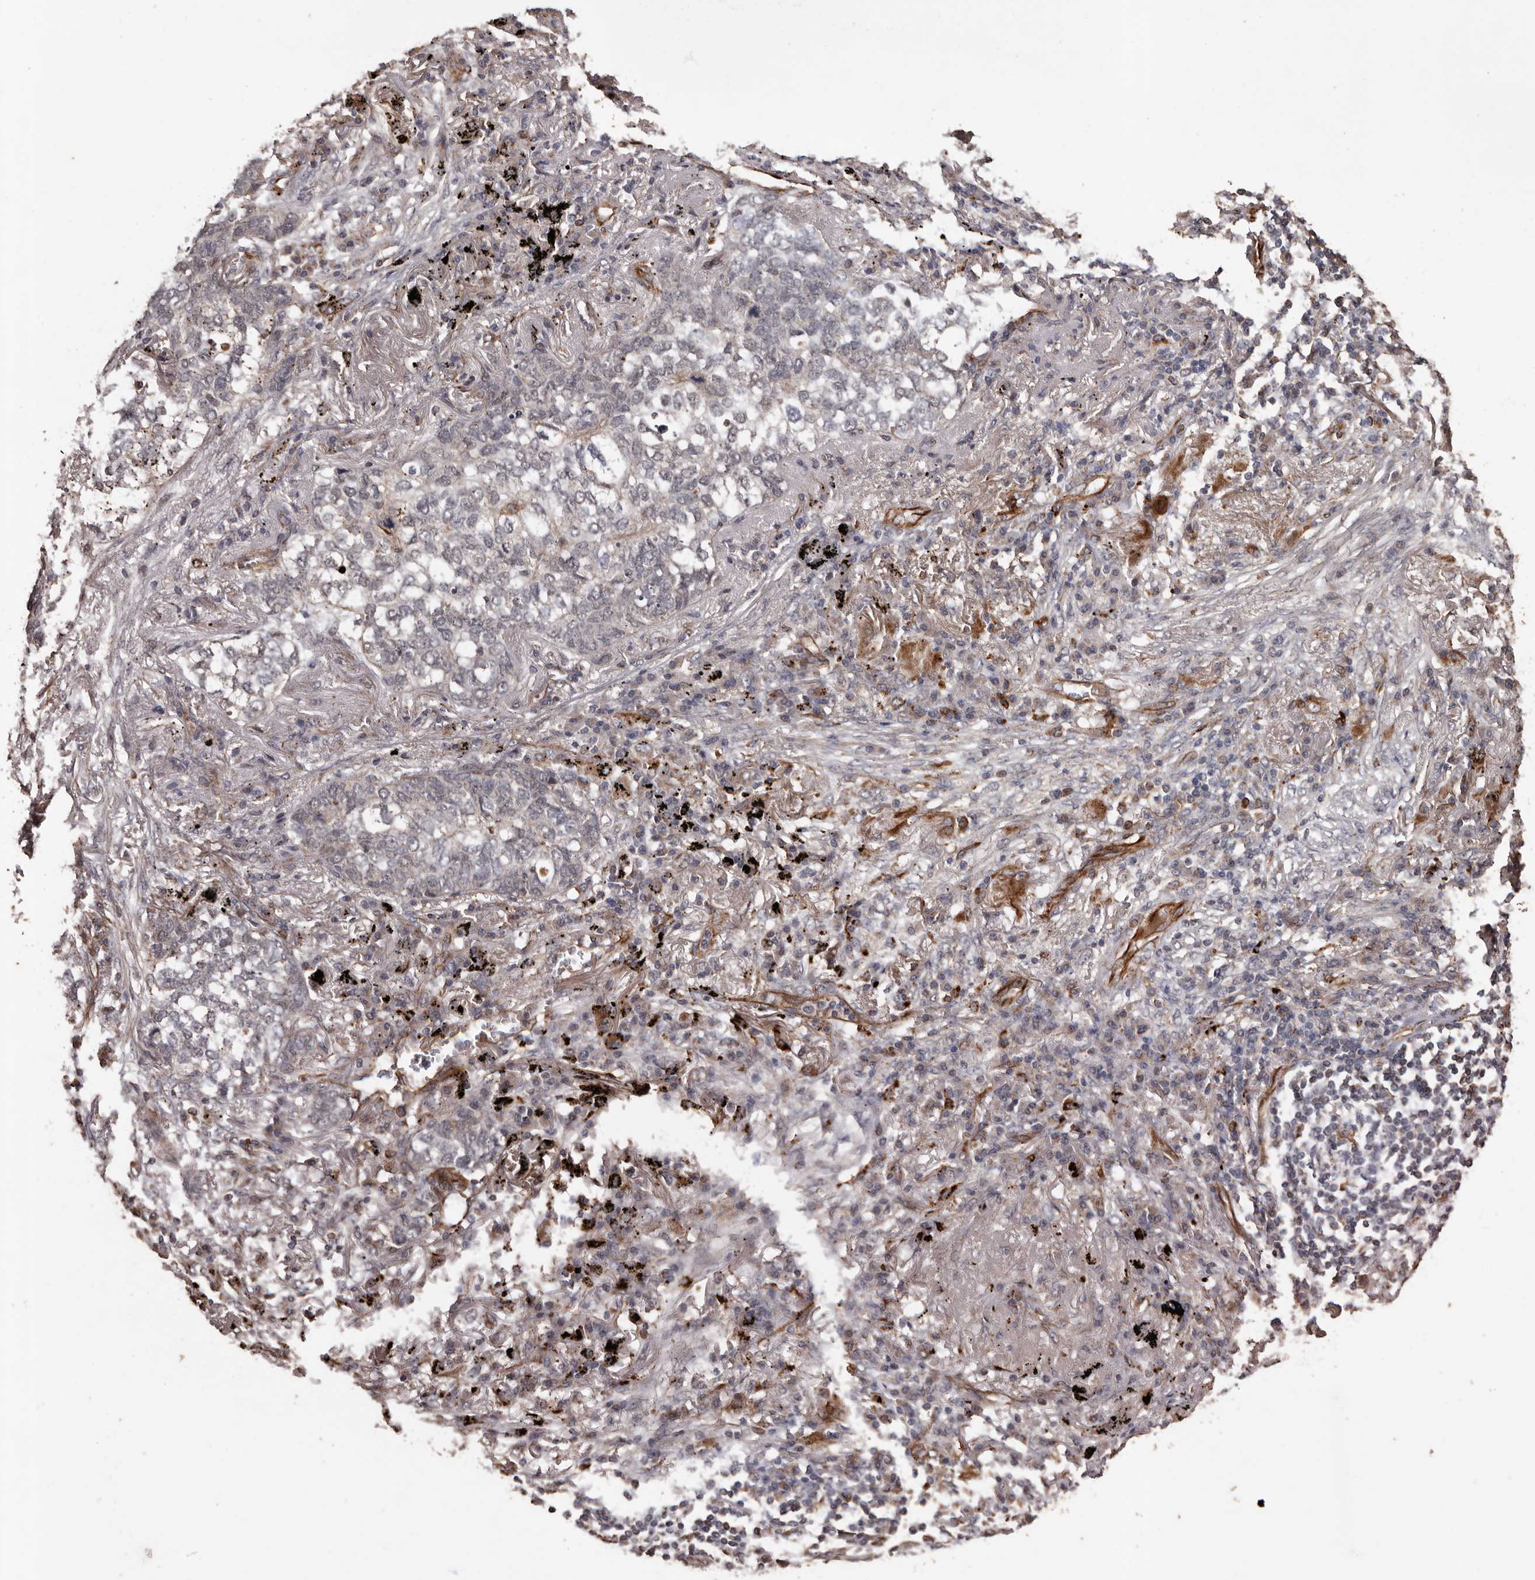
{"staining": {"intensity": "weak", "quantity": "<25%", "location": "cytoplasmic/membranous"}, "tissue": "lung cancer", "cell_type": "Tumor cells", "image_type": "cancer", "snomed": [{"axis": "morphology", "description": "Squamous cell carcinoma, NOS"}, {"axis": "topography", "description": "Lung"}], "caption": "Lung cancer stained for a protein using immunohistochemistry reveals no staining tumor cells.", "gene": "BRAT1", "patient": {"sex": "female", "age": 63}}